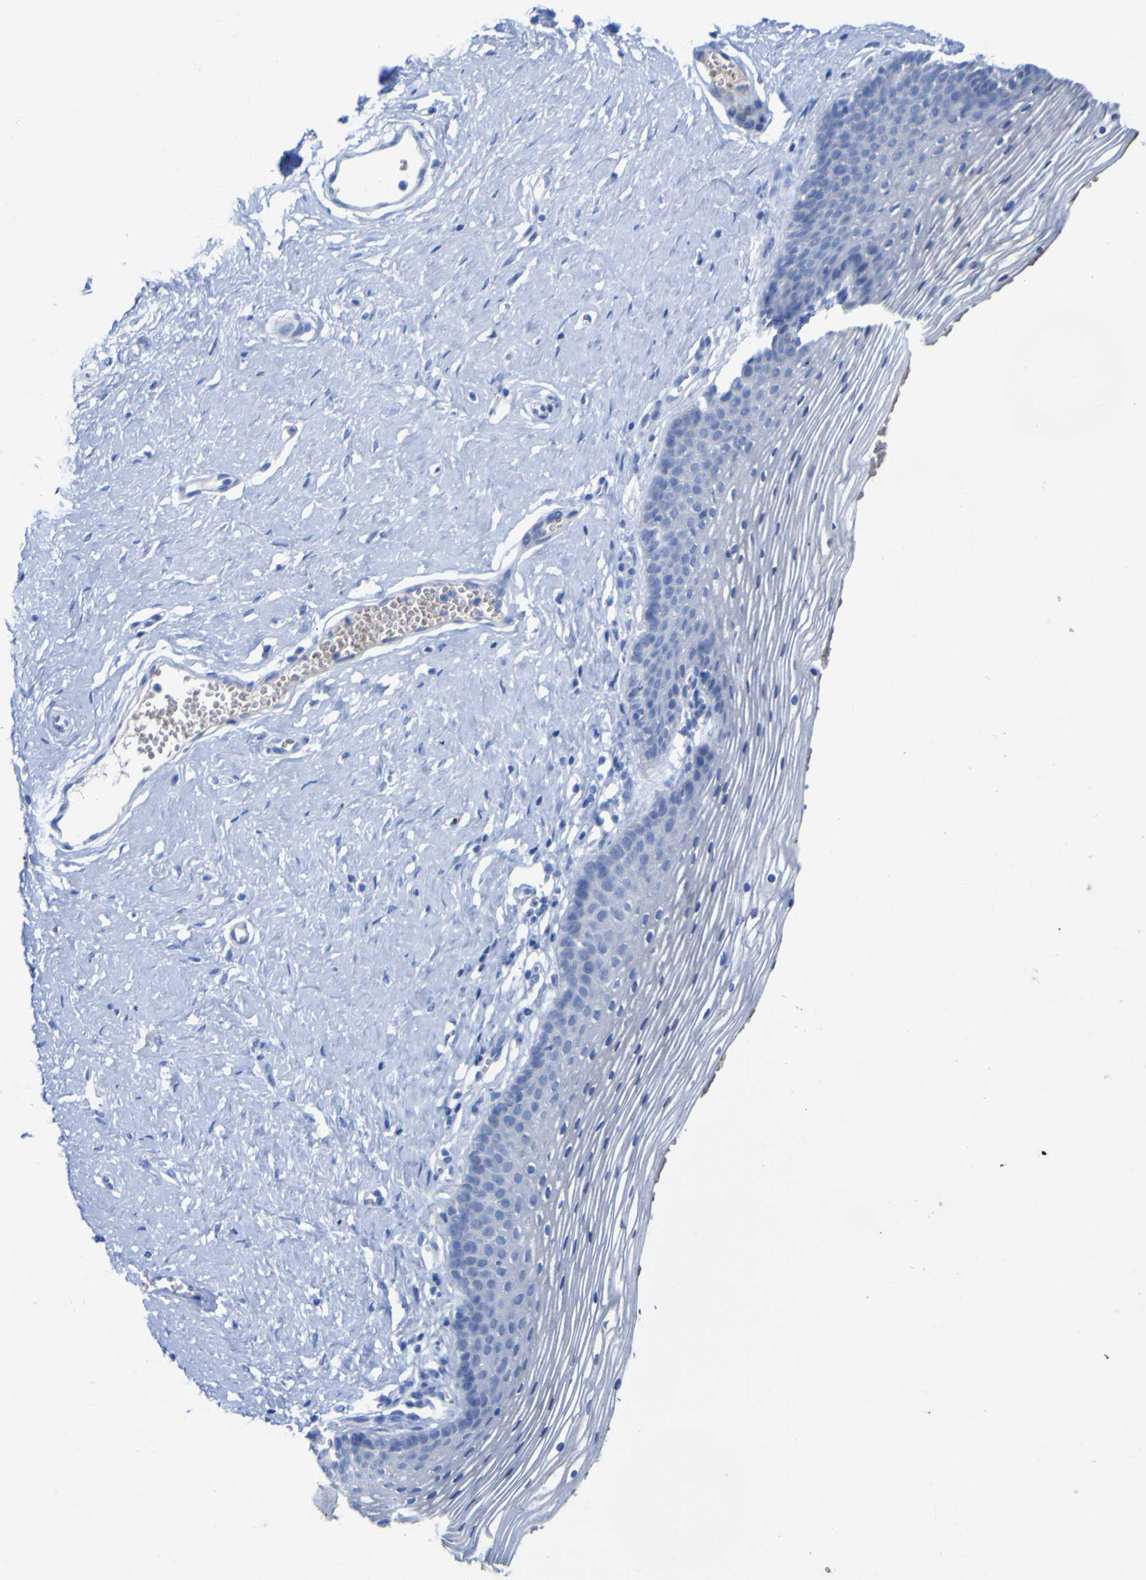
{"staining": {"intensity": "negative", "quantity": "none", "location": "none"}, "tissue": "vagina", "cell_type": "Squamous epithelial cells", "image_type": "normal", "snomed": [{"axis": "morphology", "description": "Normal tissue, NOS"}, {"axis": "topography", "description": "Vagina"}], "caption": "IHC image of normal human vagina stained for a protein (brown), which demonstrates no positivity in squamous epithelial cells. (DAB (3,3'-diaminobenzidine) immunohistochemistry (IHC) with hematoxylin counter stain).", "gene": "GCM1", "patient": {"sex": "female", "age": 32}}